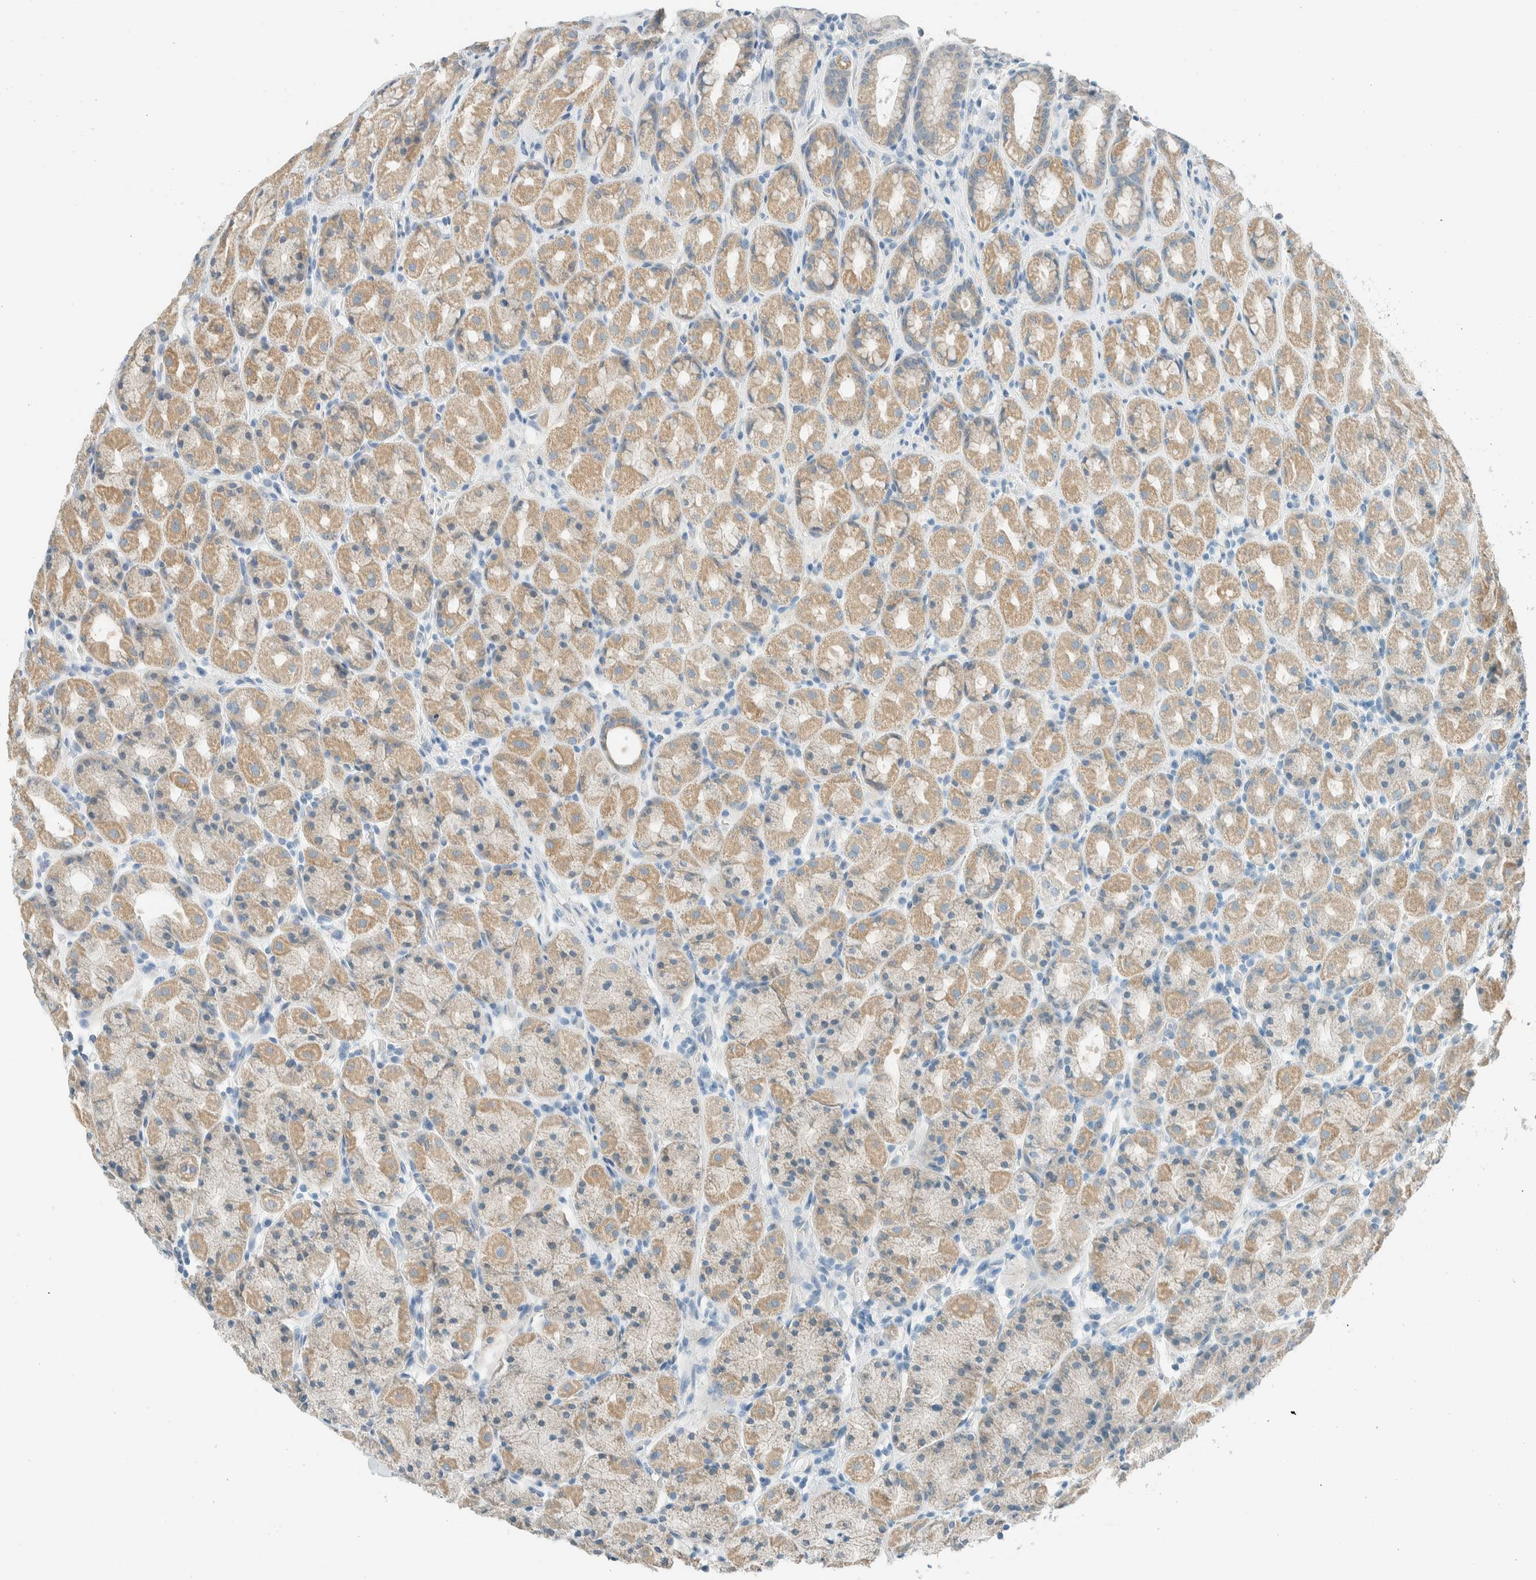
{"staining": {"intensity": "weak", "quantity": ">75%", "location": "cytoplasmic/membranous"}, "tissue": "stomach", "cell_type": "Glandular cells", "image_type": "normal", "snomed": [{"axis": "morphology", "description": "Normal tissue, NOS"}, {"axis": "topography", "description": "Stomach, upper"}], "caption": "The histopathology image exhibits immunohistochemical staining of normal stomach. There is weak cytoplasmic/membranous staining is identified in about >75% of glandular cells.", "gene": "ALDH7A1", "patient": {"sex": "male", "age": 68}}